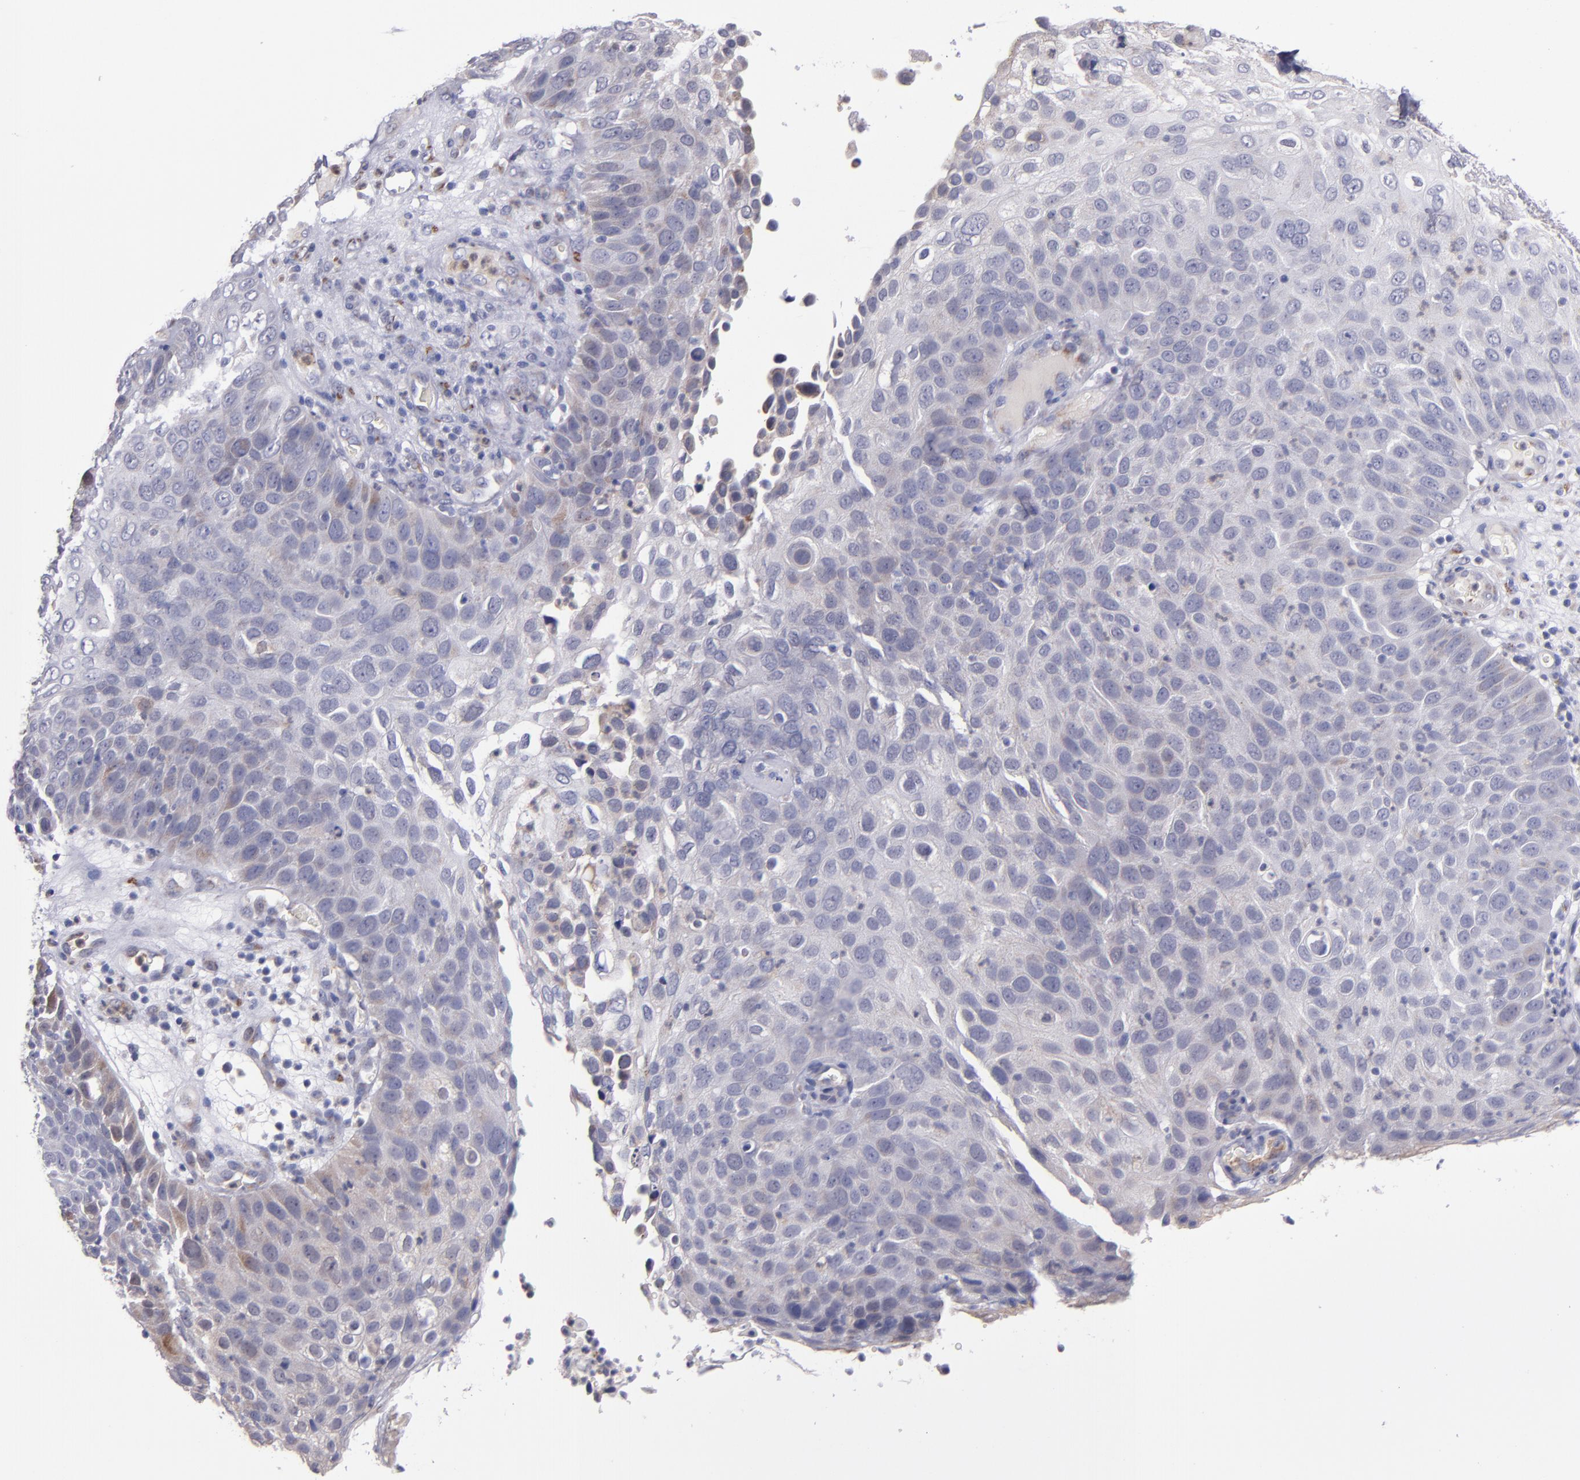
{"staining": {"intensity": "weak", "quantity": "25%-75%", "location": "cytoplasmic/membranous"}, "tissue": "skin cancer", "cell_type": "Tumor cells", "image_type": "cancer", "snomed": [{"axis": "morphology", "description": "Squamous cell carcinoma, NOS"}, {"axis": "topography", "description": "Skin"}], "caption": "DAB immunohistochemical staining of skin cancer (squamous cell carcinoma) shows weak cytoplasmic/membranous protein positivity in about 25%-75% of tumor cells. The staining was performed using DAB, with brown indicating positive protein expression. Nuclei are stained blue with hematoxylin.", "gene": "RAB41", "patient": {"sex": "male", "age": 87}}